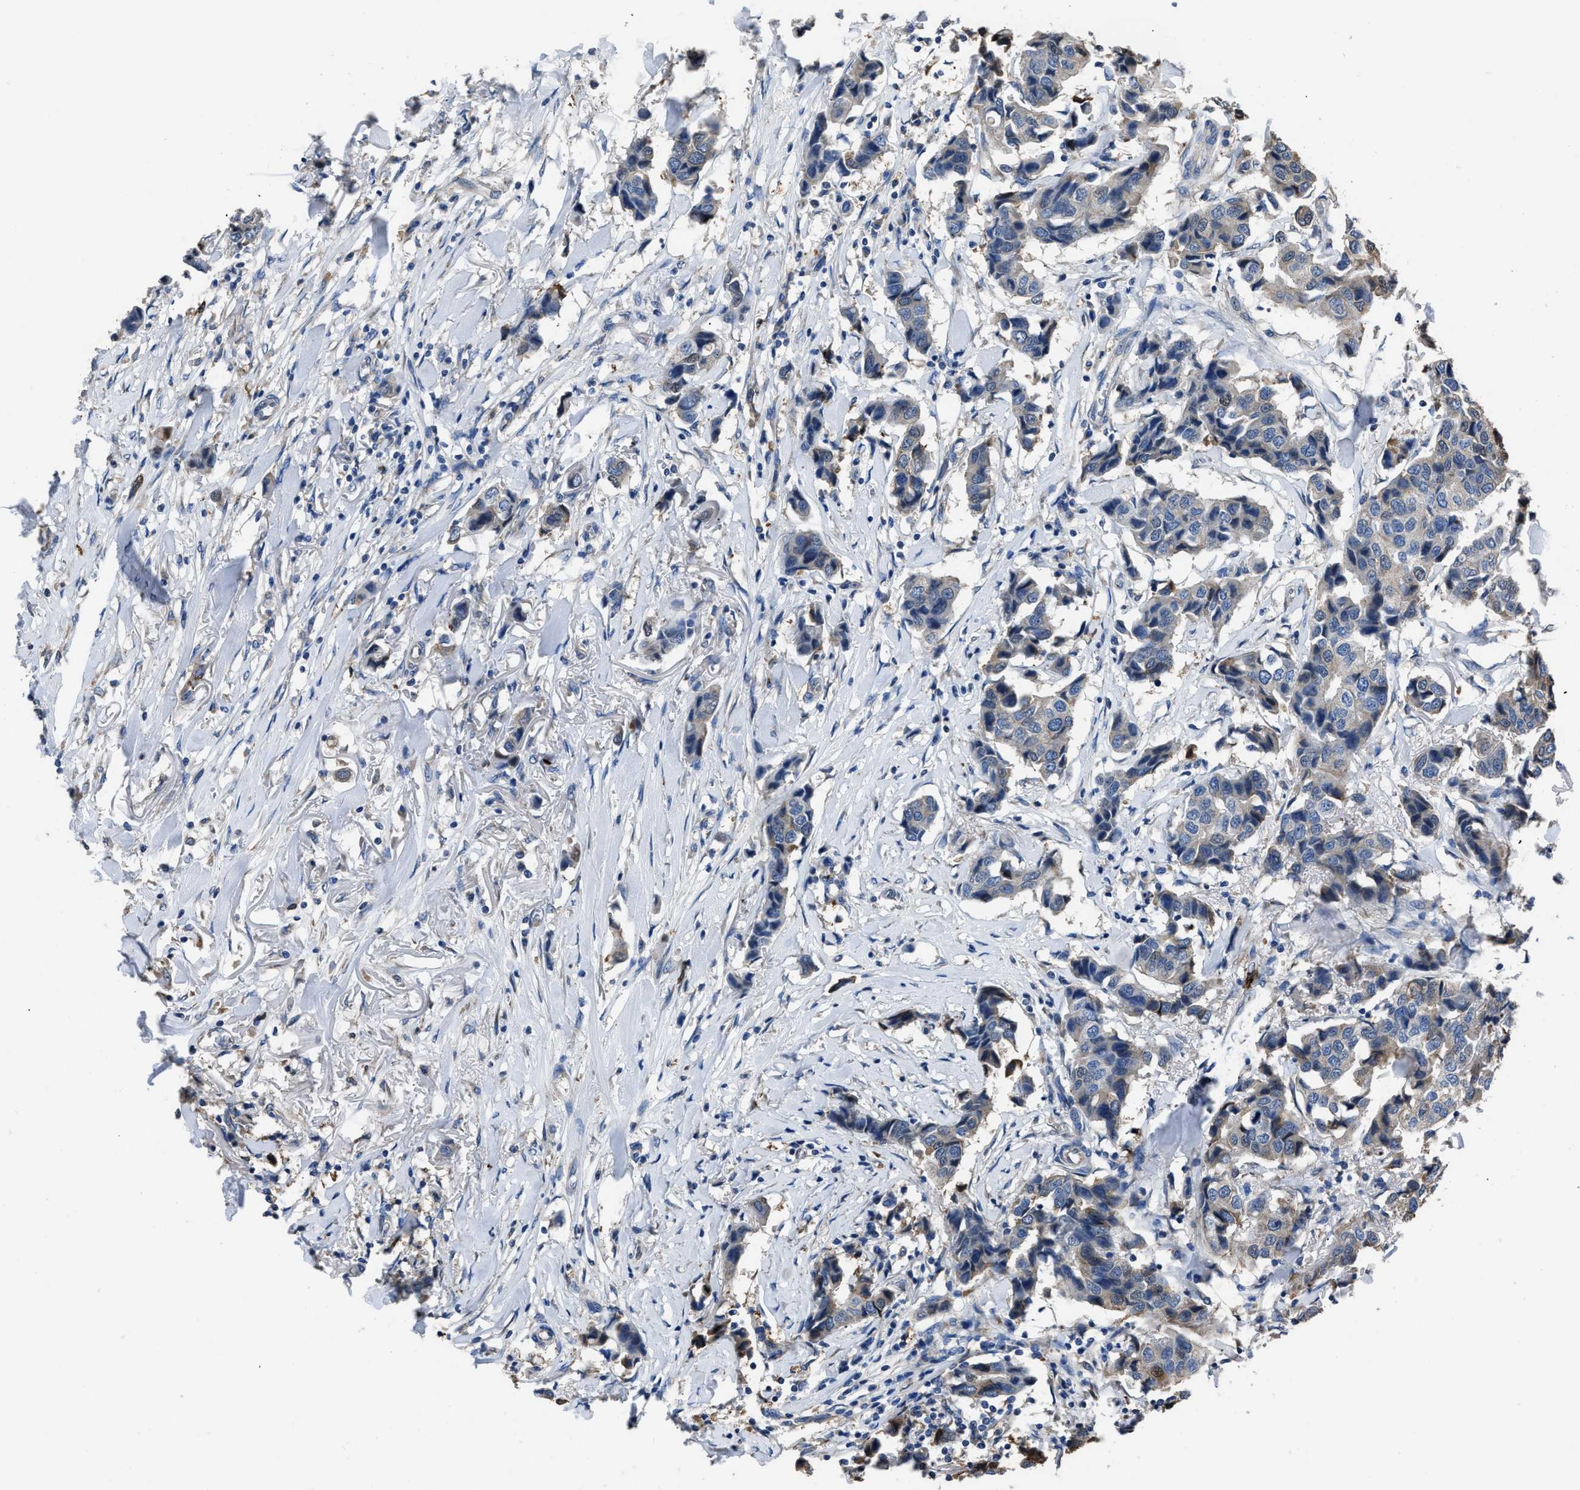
{"staining": {"intensity": "negative", "quantity": "none", "location": "none"}, "tissue": "breast cancer", "cell_type": "Tumor cells", "image_type": "cancer", "snomed": [{"axis": "morphology", "description": "Duct carcinoma"}, {"axis": "topography", "description": "Breast"}], "caption": "DAB immunohistochemical staining of human infiltrating ductal carcinoma (breast) exhibits no significant positivity in tumor cells.", "gene": "ANGPT1", "patient": {"sex": "female", "age": 80}}